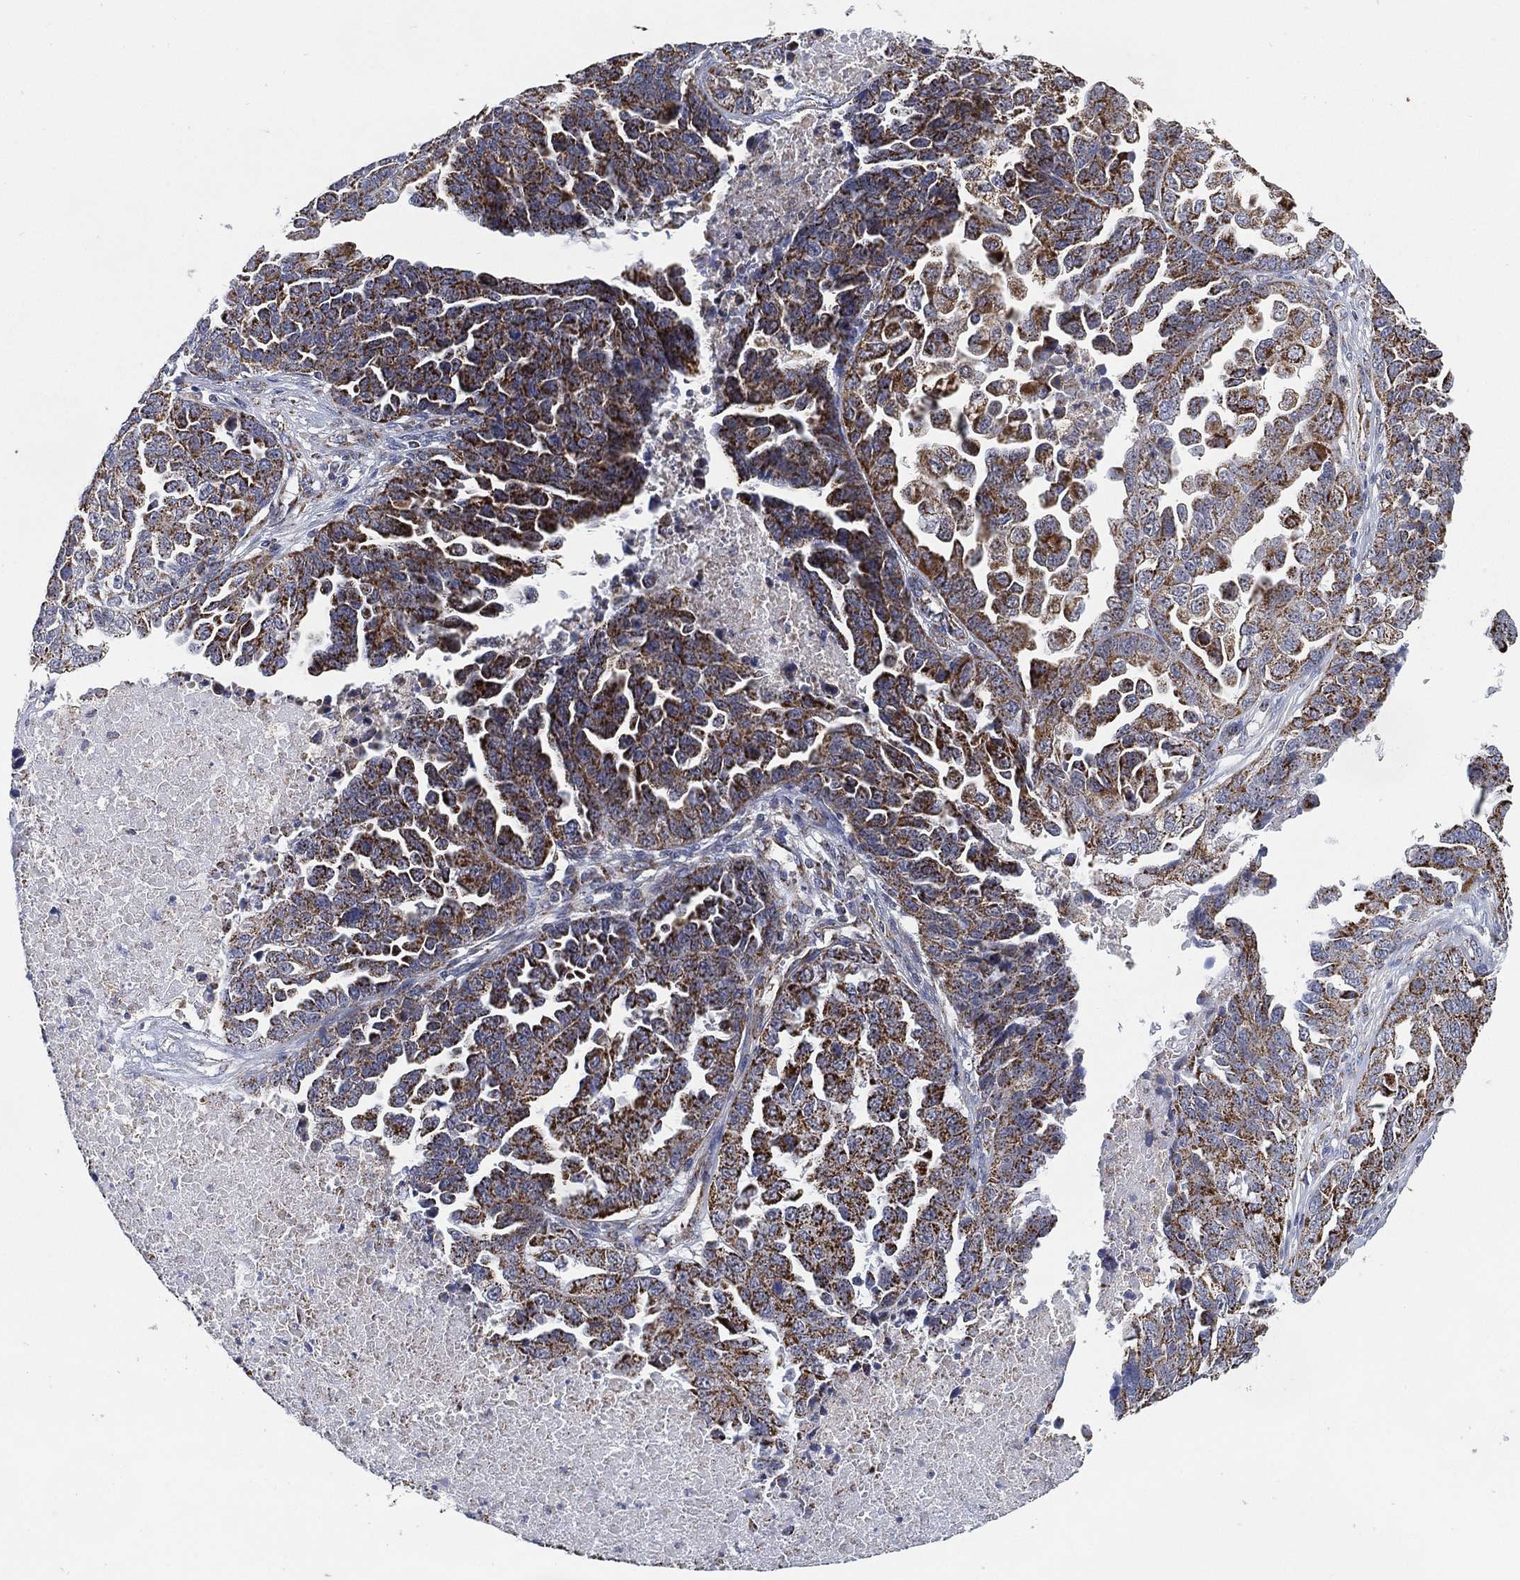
{"staining": {"intensity": "moderate", "quantity": ">75%", "location": "cytoplasmic/membranous"}, "tissue": "ovarian cancer", "cell_type": "Tumor cells", "image_type": "cancer", "snomed": [{"axis": "morphology", "description": "Cystadenocarcinoma, serous, NOS"}, {"axis": "topography", "description": "Ovary"}], "caption": "High-power microscopy captured an immunohistochemistry (IHC) micrograph of serous cystadenocarcinoma (ovarian), revealing moderate cytoplasmic/membranous positivity in about >75% of tumor cells. The protein of interest is stained brown, and the nuclei are stained in blue (DAB (3,3'-diaminobenzidine) IHC with brightfield microscopy, high magnification).", "gene": "GCAT", "patient": {"sex": "female", "age": 87}}